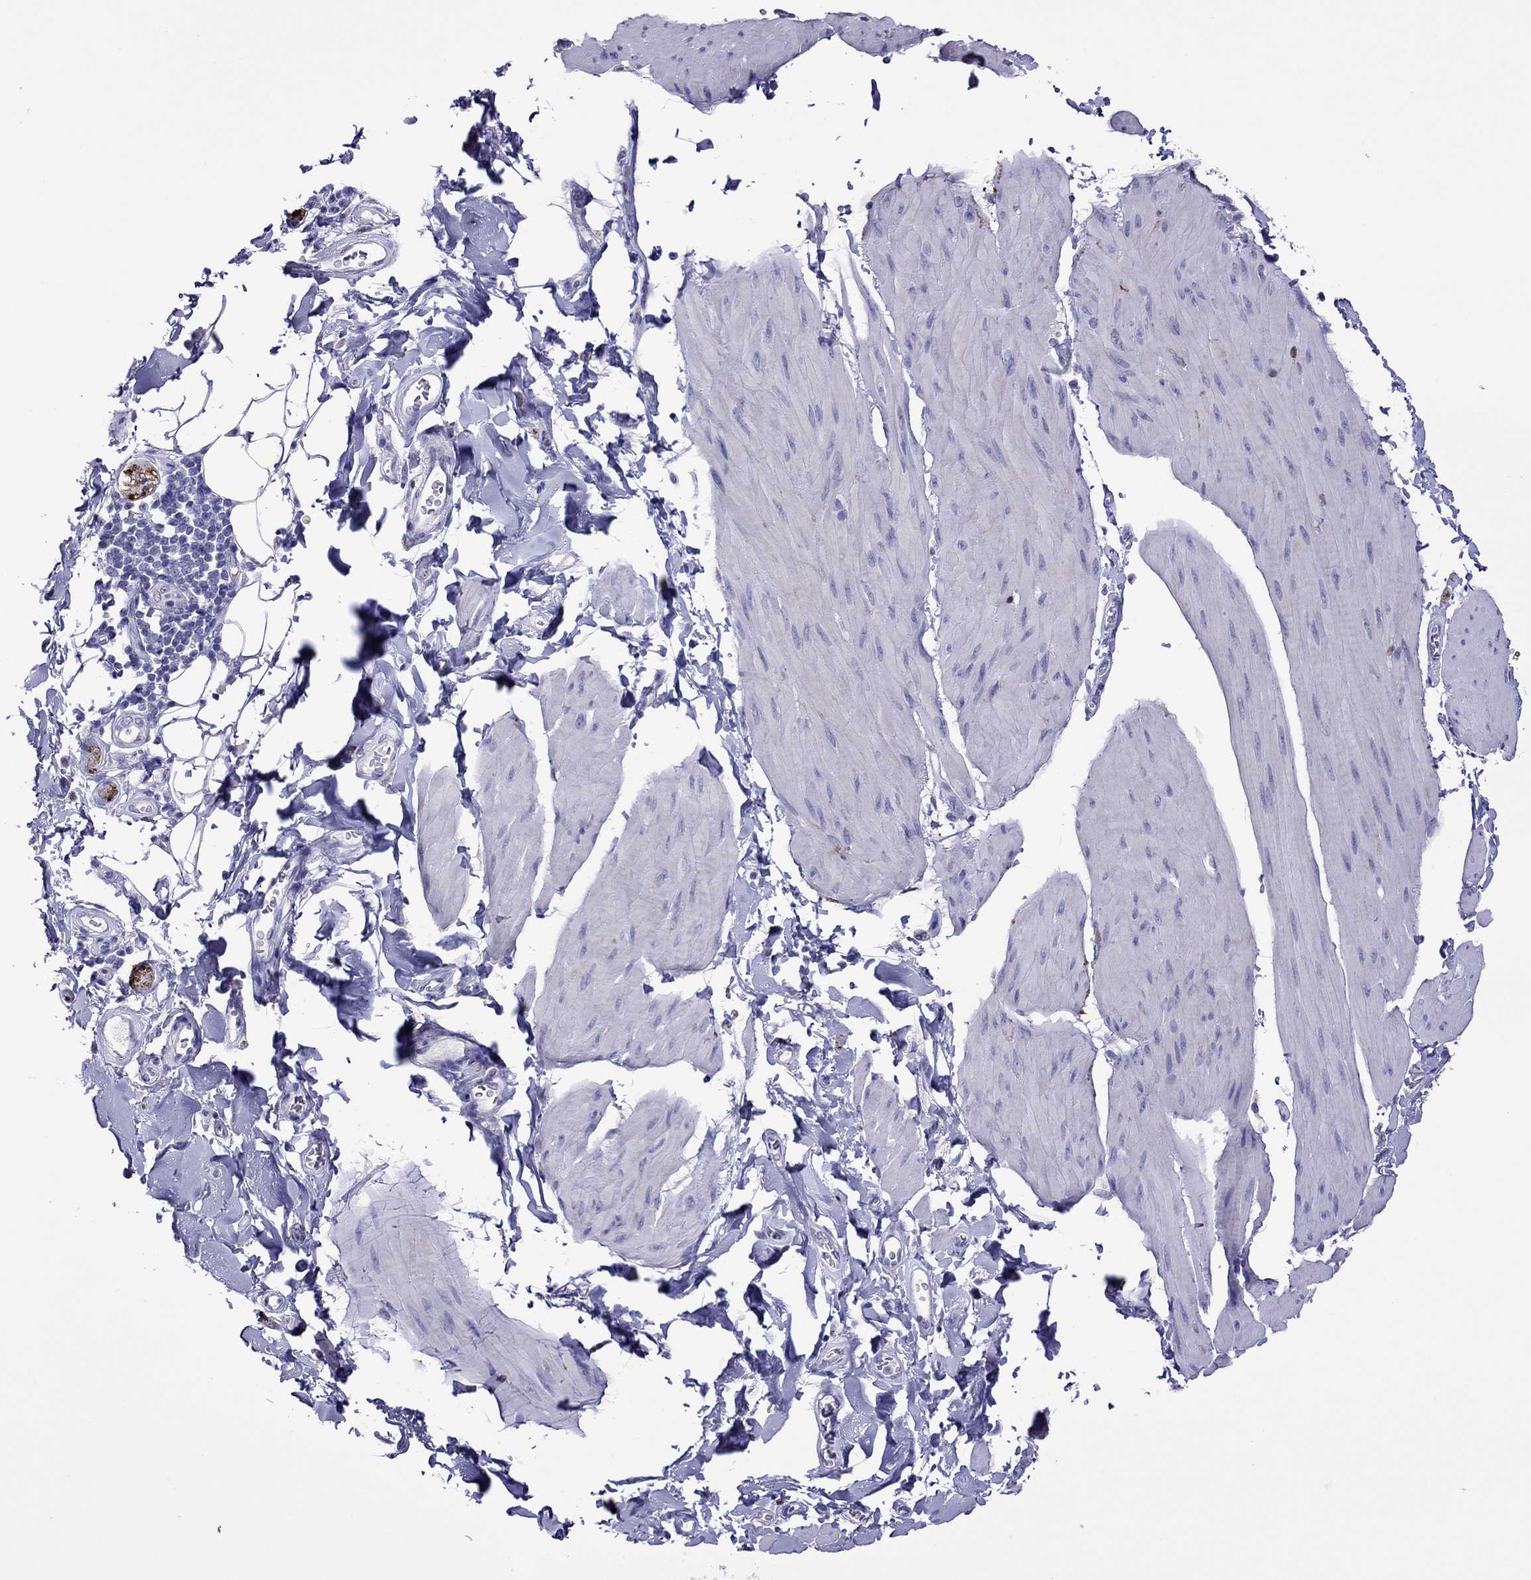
{"staining": {"intensity": "negative", "quantity": "none", "location": "none"}, "tissue": "smooth muscle", "cell_type": "Smooth muscle cells", "image_type": "normal", "snomed": [{"axis": "morphology", "description": "Normal tissue, NOS"}, {"axis": "topography", "description": "Adipose tissue"}, {"axis": "topography", "description": "Smooth muscle"}, {"axis": "topography", "description": "Peripheral nerve tissue"}], "caption": "The photomicrograph reveals no significant expression in smooth muscle cells of smooth muscle. Brightfield microscopy of immunohistochemistry (IHC) stained with DAB (brown) and hematoxylin (blue), captured at high magnification.", "gene": "MPZ", "patient": {"sex": "male", "age": 83}}